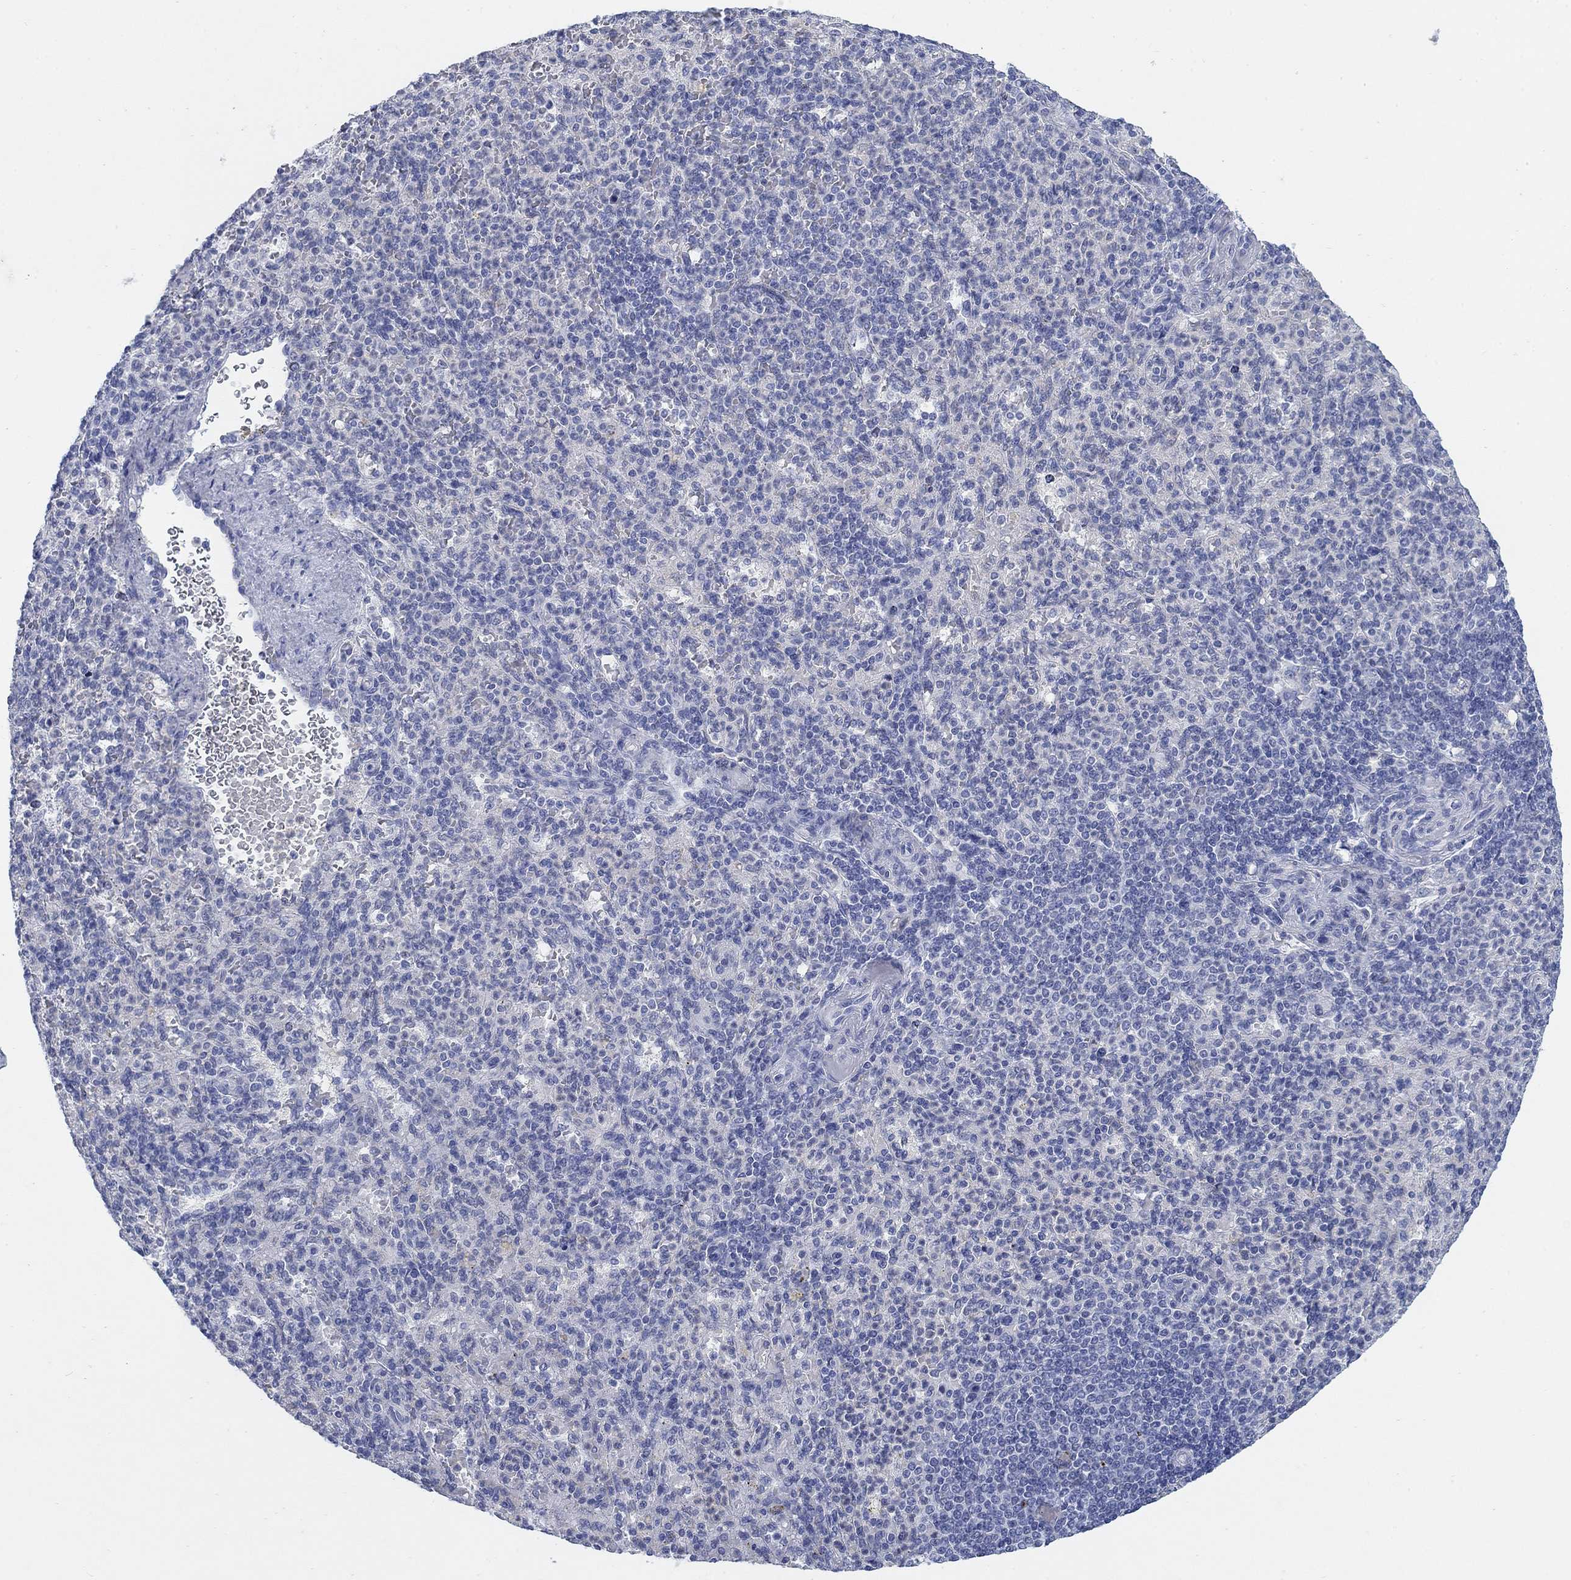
{"staining": {"intensity": "negative", "quantity": "none", "location": "none"}, "tissue": "spleen", "cell_type": "Cells in red pulp", "image_type": "normal", "snomed": [{"axis": "morphology", "description": "Normal tissue, NOS"}, {"axis": "topography", "description": "Spleen"}], "caption": "Immunohistochemical staining of unremarkable spleen shows no significant expression in cells in red pulp. (Stains: DAB (3,3'-diaminobenzidine) immunohistochemistry (IHC) with hematoxylin counter stain, Microscopy: brightfield microscopy at high magnification).", "gene": "SCCPDH", "patient": {"sex": "female", "age": 74}}